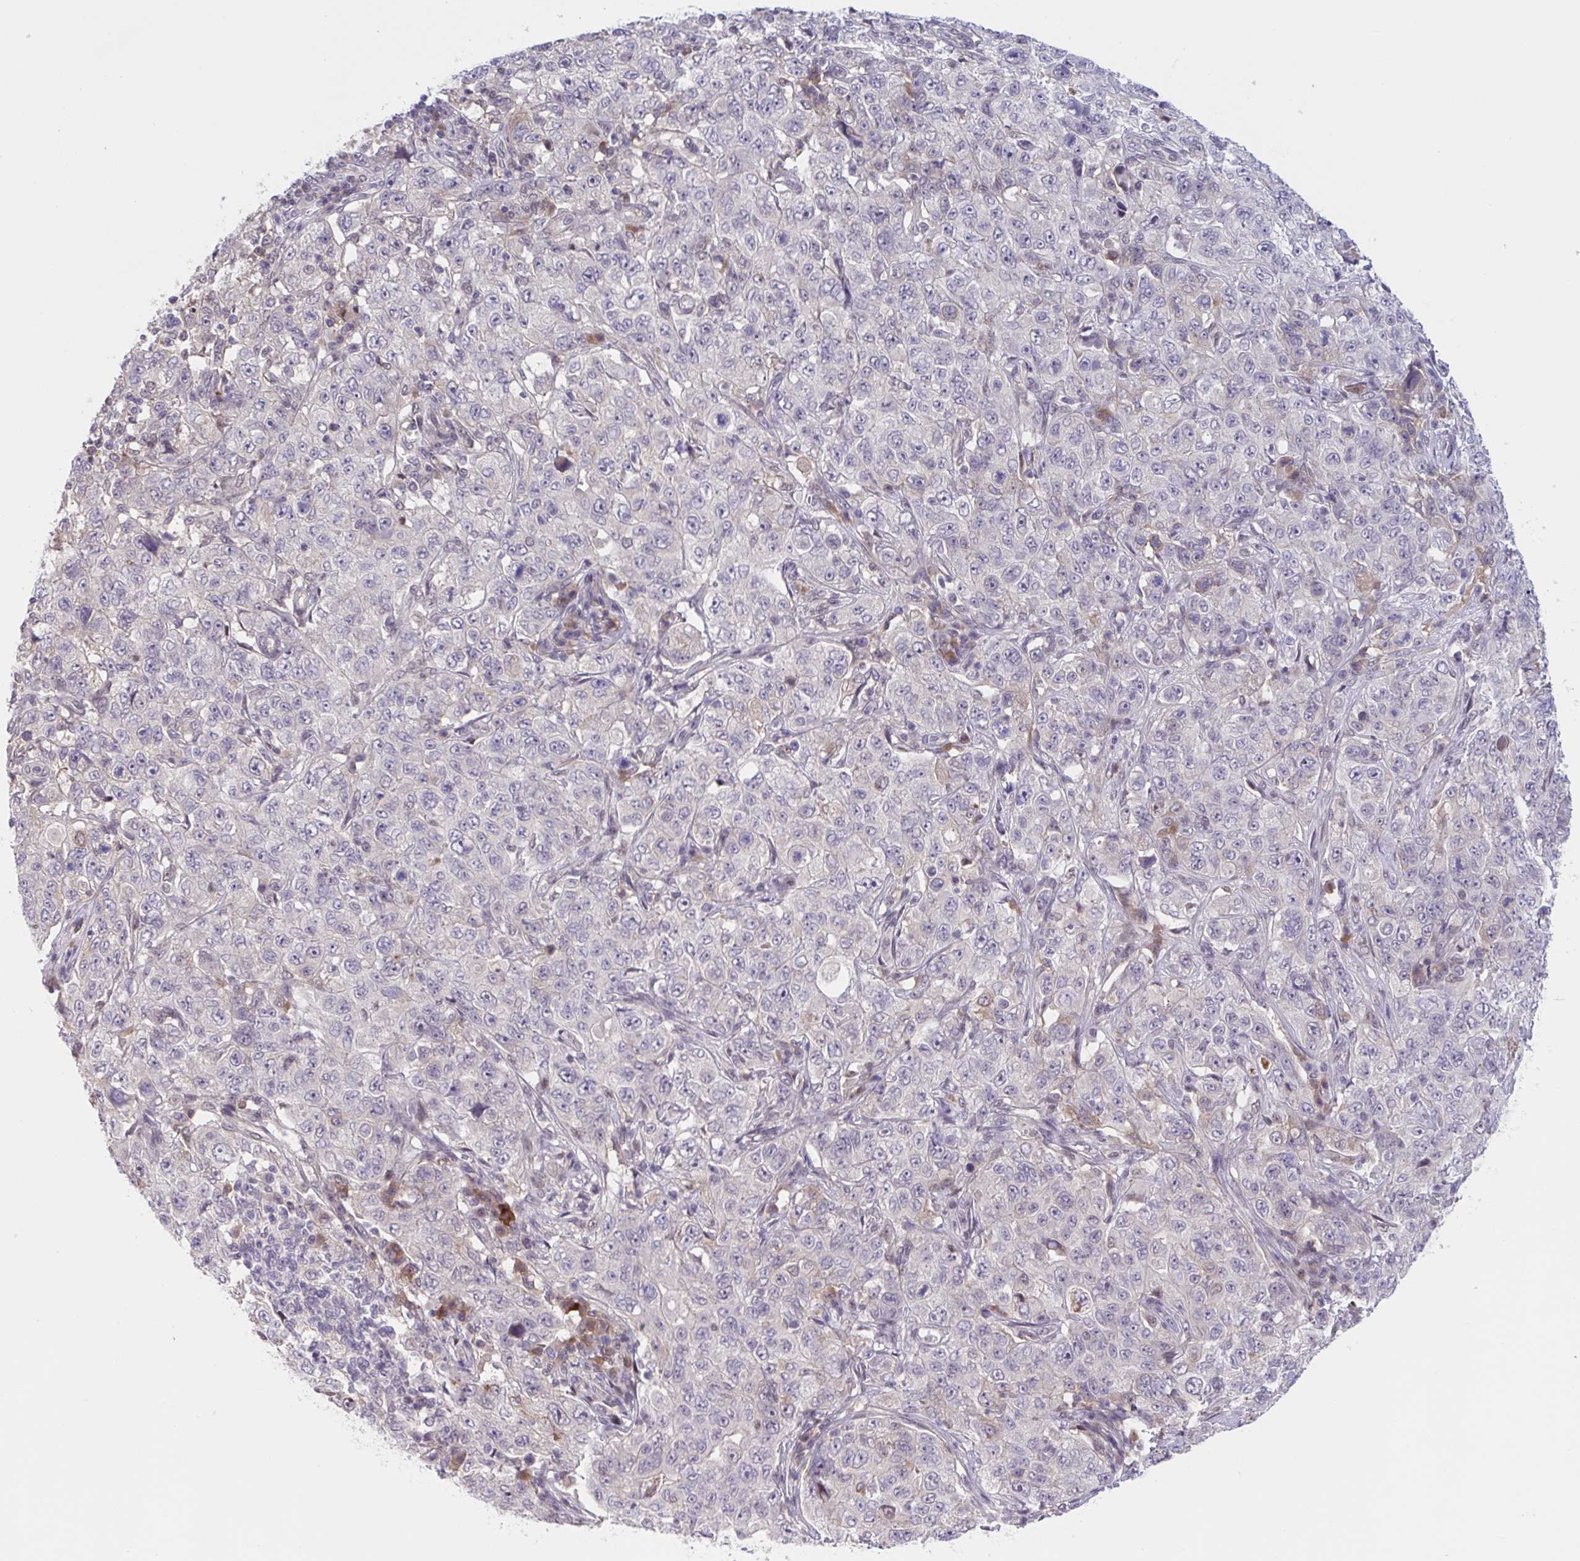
{"staining": {"intensity": "negative", "quantity": "none", "location": "none"}, "tissue": "pancreatic cancer", "cell_type": "Tumor cells", "image_type": "cancer", "snomed": [{"axis": "morphology", "description": "Adenocarcinoma, NOS"}, {"axis": "topography", "description": "Pancreas"}], "caption": "Immunohistochemistry of human pancreatic adenocarcinoma demonstrates no staining in tumor cells.", "gene": "TTC7B", "patient": {"sex": "male", "age": 68}}